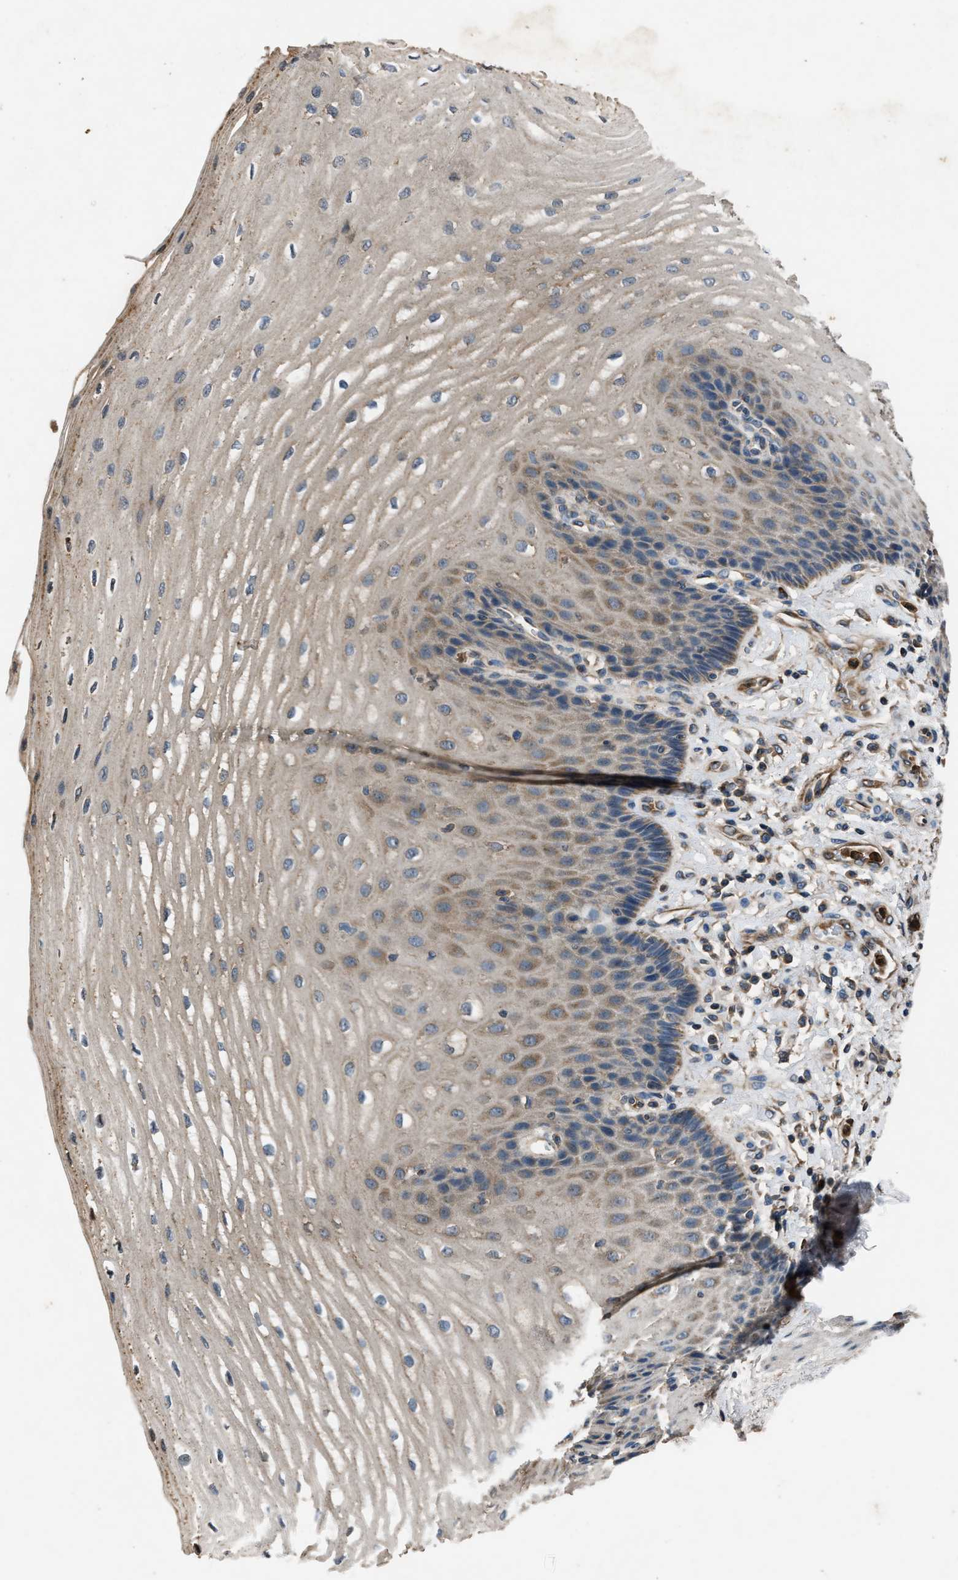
{"staining": {"intensity": "weak", "quantity": "<25%", "location": "cytoplasmic/membranous"}, "tissue": "esophagus", "cell_type": "Squamous epithelial cells", "image_type": "normal", "snomed": [{"axis": "morphology", "description": "Normal tissue, NOS"}, {"axis": "topography", "description": "Esophagus"}], "caption": "IHC of benign esophagus demonstrates no positivity in squamous epithelial cells. The staining is performed using DAB (3,3'-diaminobenzidine) brown chromogen with nuclei counter-stained in using hematoxylin.", "gene": "PPID", "patient": {"sex": "male", "age": 54}}